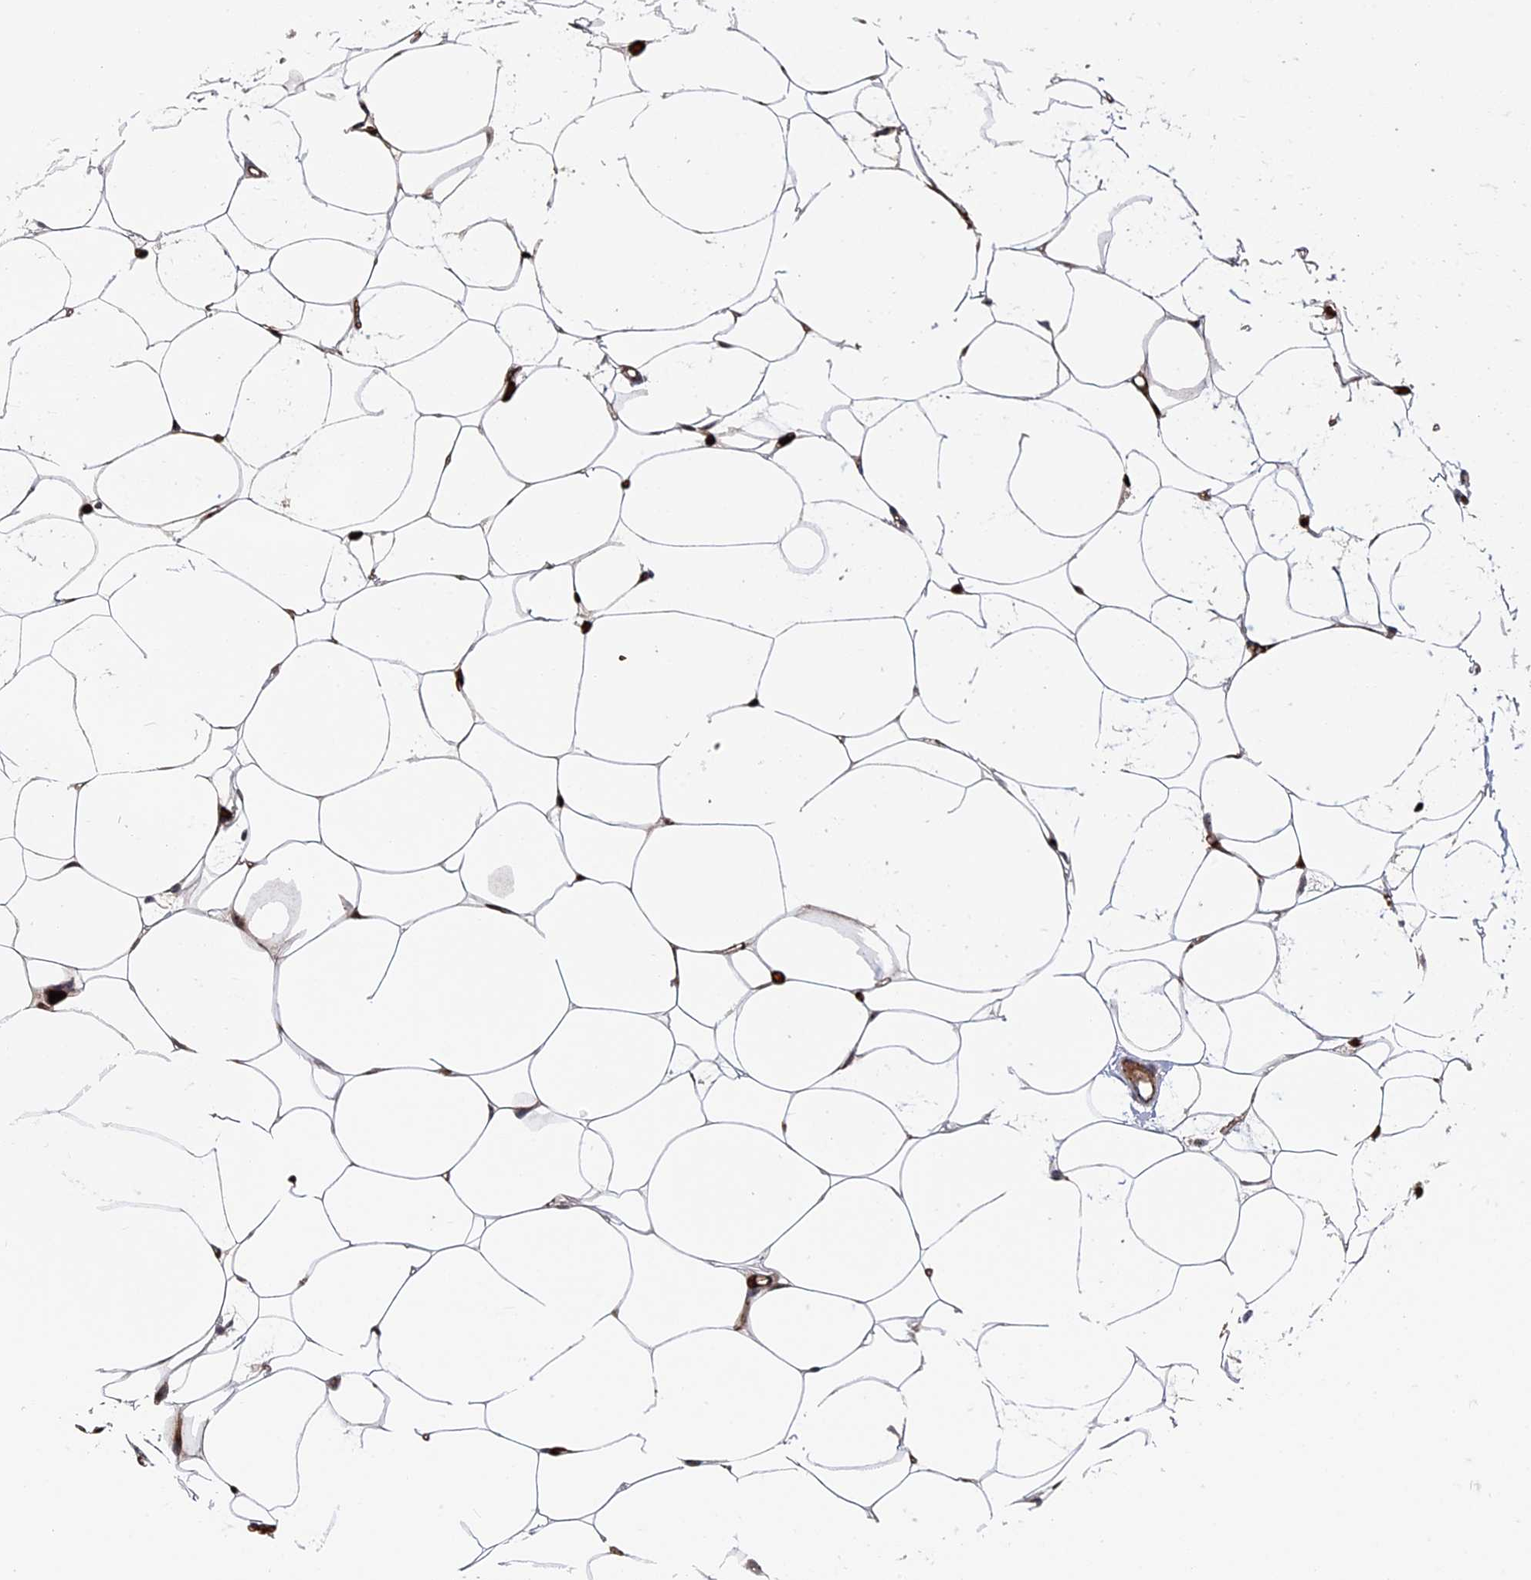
{"staining": {"intensity": "moderate", "quantity": ">75%", "location": "cytoplasmic/membranous,nuclear"}, "tissue": "adipose tissue", "cell_type": "Adipocytes", "image_type": "normal", "snomed": [{"axis": "morphology", "description": "Normal tissue, NOS"}, {"axis": "topography", "description": "Breast"}], "caption": "Adipose tissue stained with a brown dye shows moderate cytoplasmic/membranous,nuclear positive staining in about >75% of adipocytes.", "gene": "EXOSC9", "patient": {"sex": "female", "age": 23}}